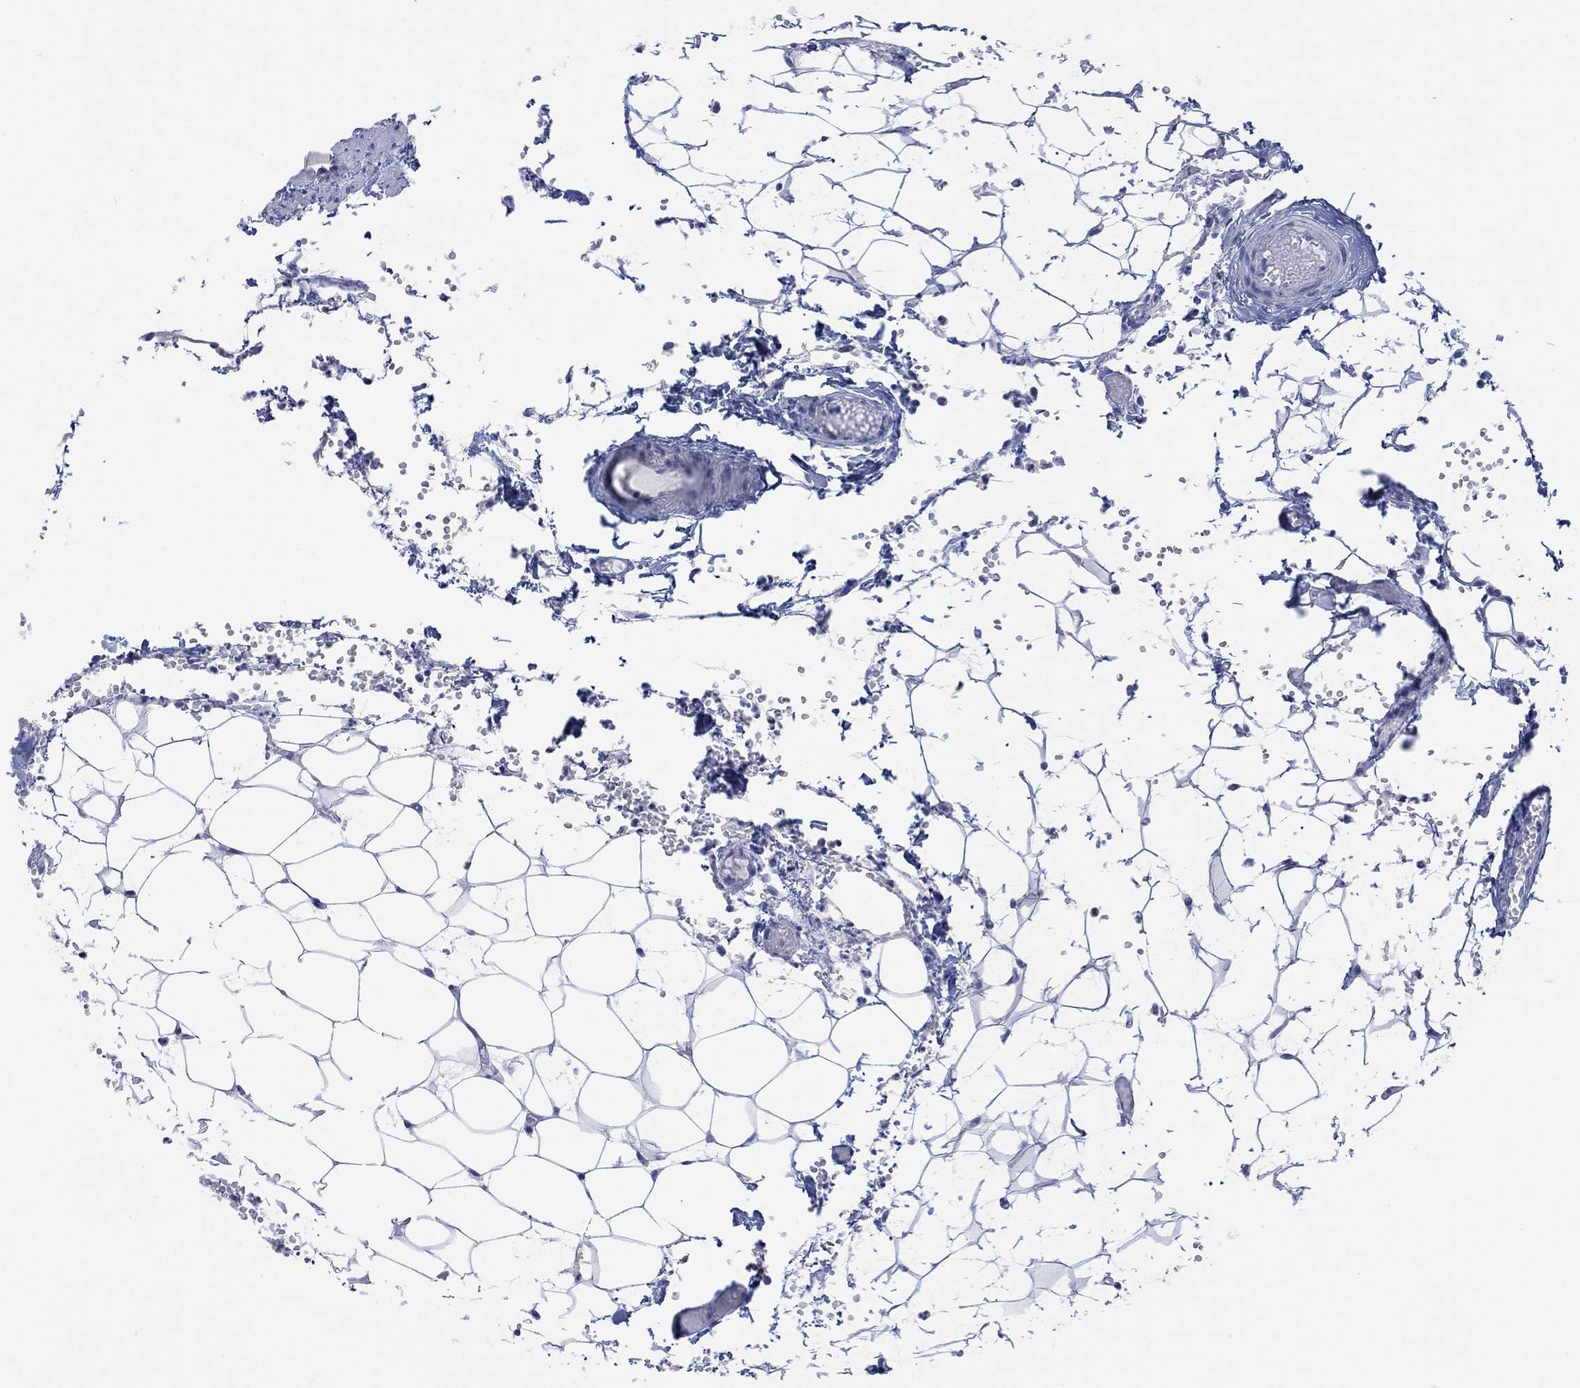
{"staining": {"intensity": "negative", "quantity": "none", "location": "none"}, "tissue": "lymph node", "cell_type": "Germinal center cells", "image_type": "normal", "snomed": [{"axis": "morphology", "description": "Normal tissue, NOS"}, {"axis": "topography", "description": "Lymph node"}], "caption": "An IHC image of unremarkable lymph node is shown. There is no staining in germinal center cells of lymph node. Brightfield microscopy of immunohistochemistry stained with DAB (3,3'-diaminobenzidine) (brown) and hematoxylin (blue), captured at high magnification.", "gene": "AK8", "patient": {"sex": "female", "age": 52}}